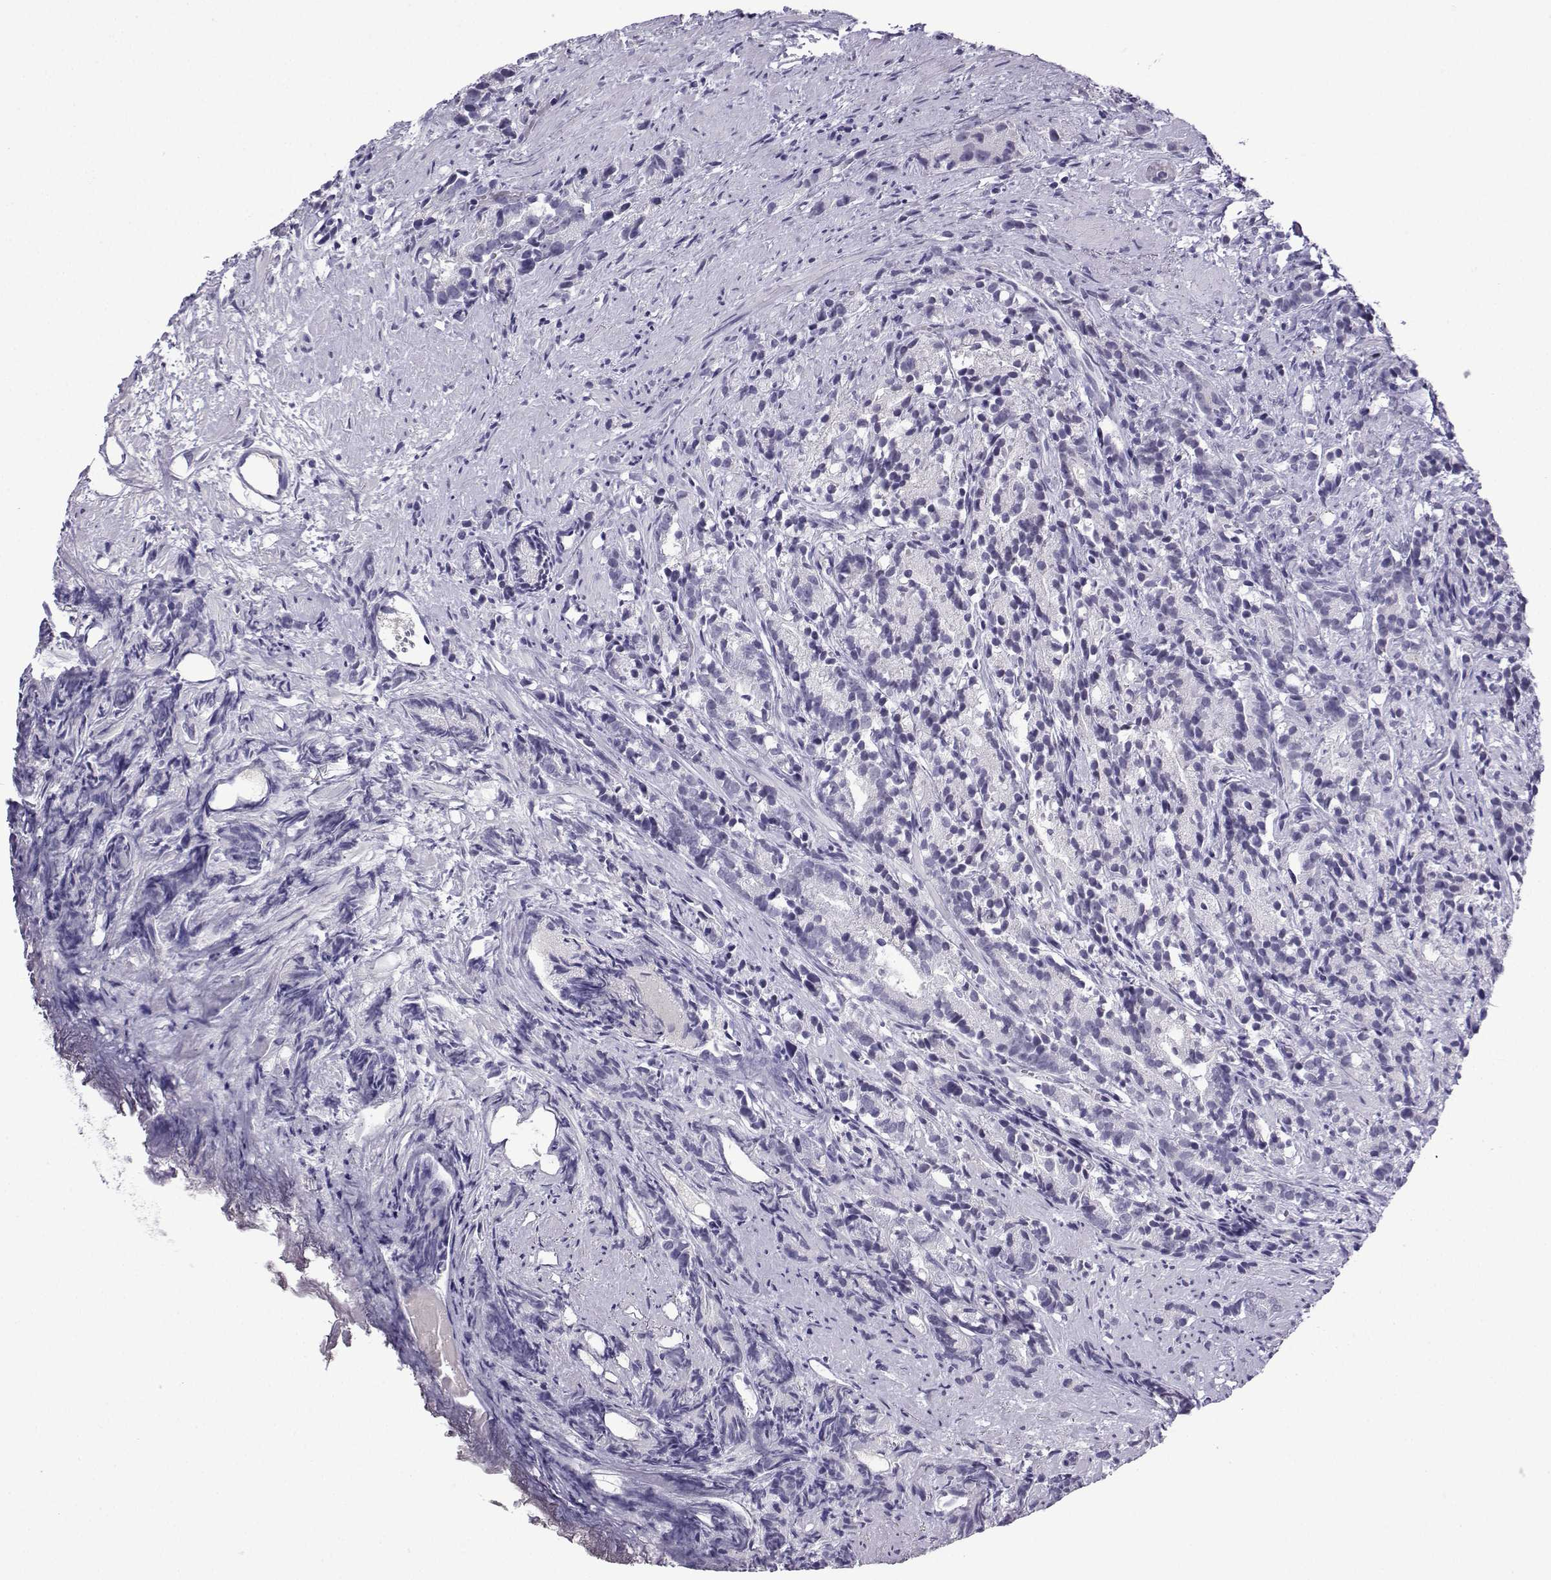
{"staining": {"intensity": "negative", "quantity": "none", "location": "none"}, "tissue": "prostate cancer", "cell_type": "Tumor cells", "image_type": "cancer", "snomed": [{"axis": "morphology", "description": "Adenocarcinoma, High grade"}, {"axis": "topography", "description": "Prostate"}], "caption": "DAB immunohistochemical staining of human prostate cancer reveals no significant staining in tumor cells.", "gene": "MRGBP", "patient": {"sex": "male", "age": 90}}